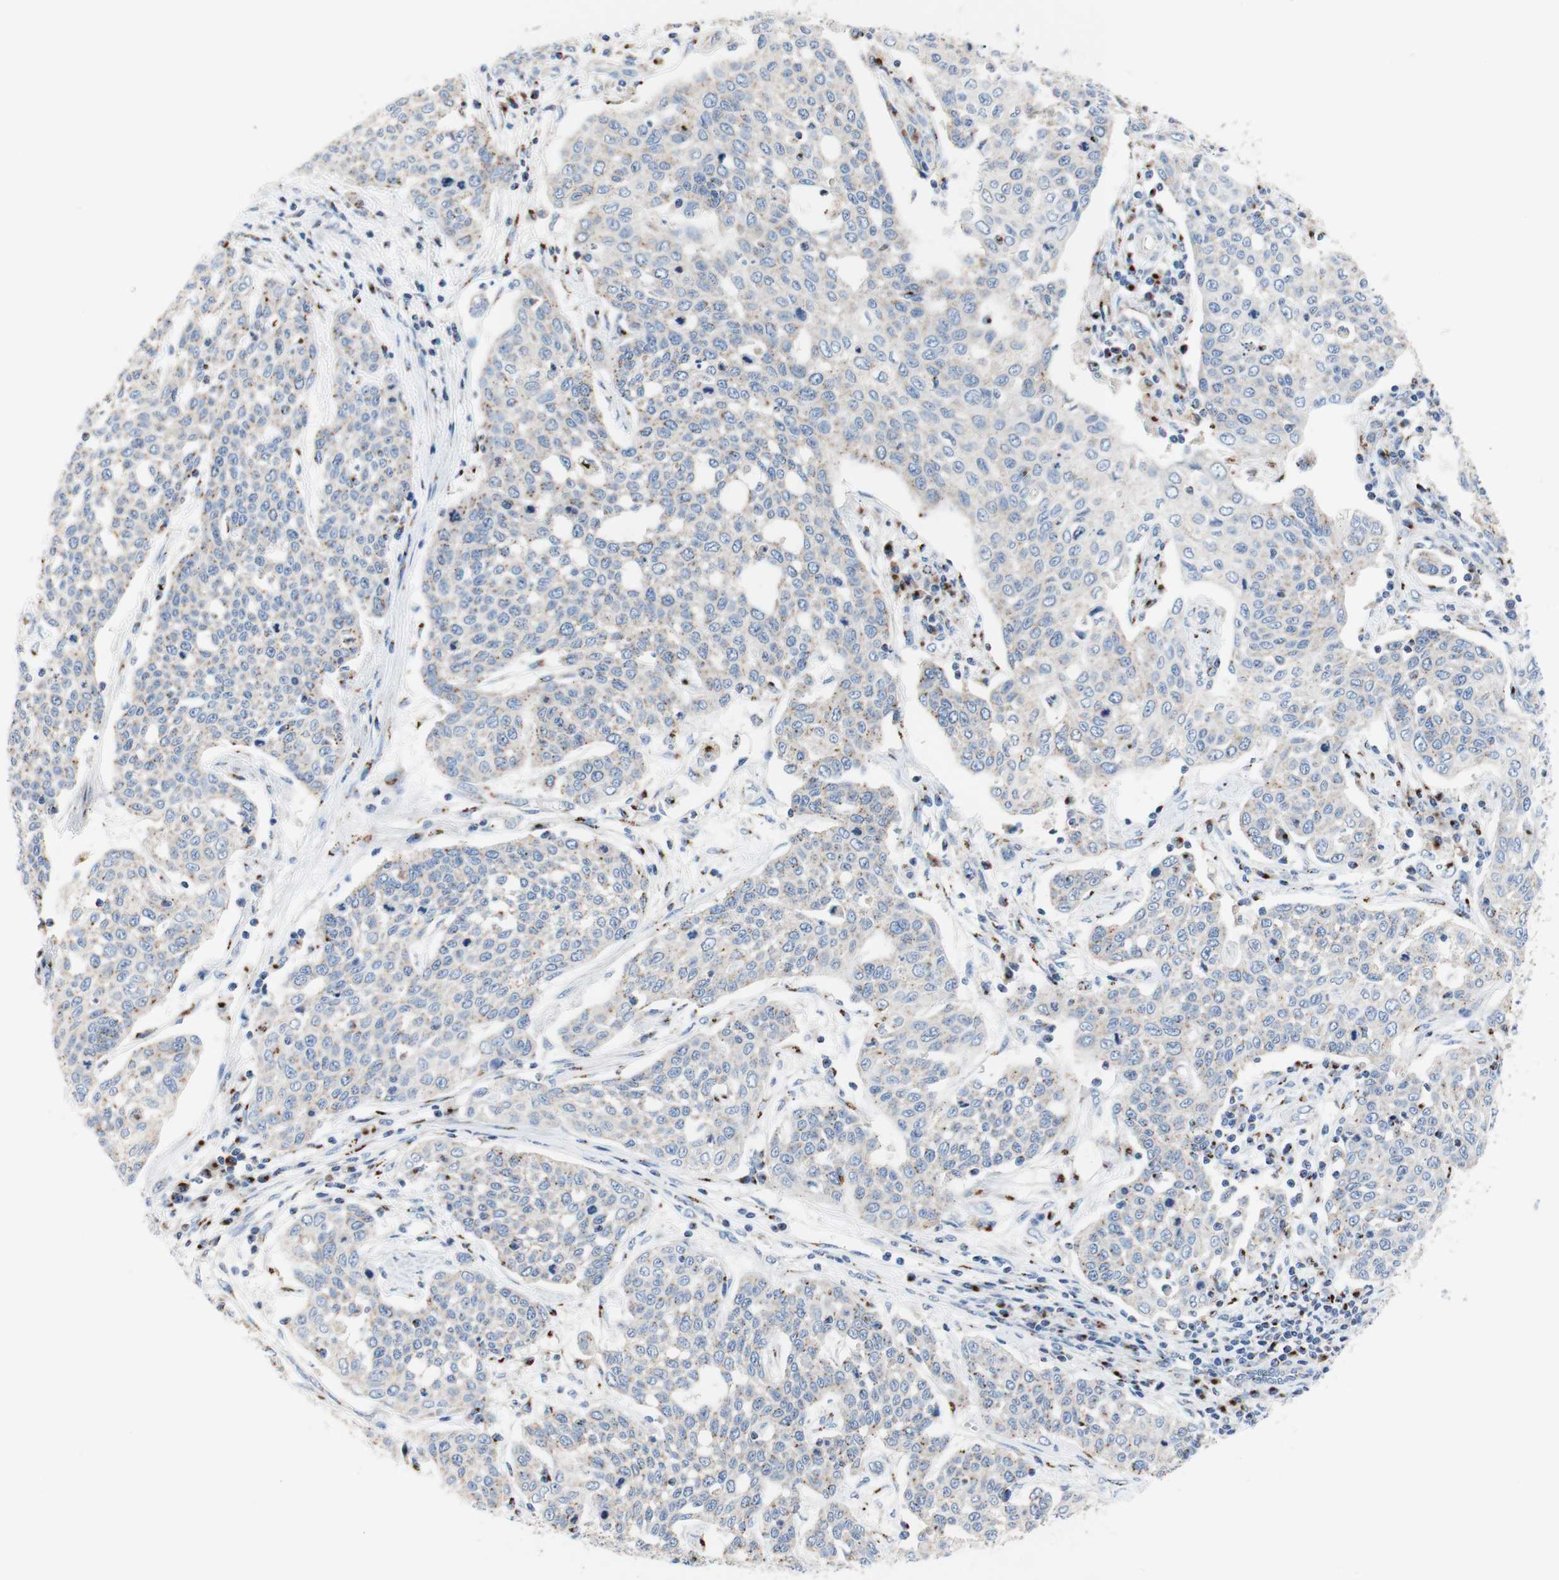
{"staining": {"intensity": "weak", "quantity": "<25%", "location": "cytoplasmic/membranous"}, "tissue": "cervical cancer", "cell_type": "Tumor cells", "image_type": "cancer", "snomed": [{"axis": "morphology", "description": "Squamous cell carcinoma, NOS"}, {"axis": "topography", "description": "Cervix"}], "caption": "Immunohistochemistry (IHC) of human cervical squamous cell carcinoma displays no staining in tumor cells.", "gene": "GALNT2", "patient": {"sex": "female", "age": 34}}